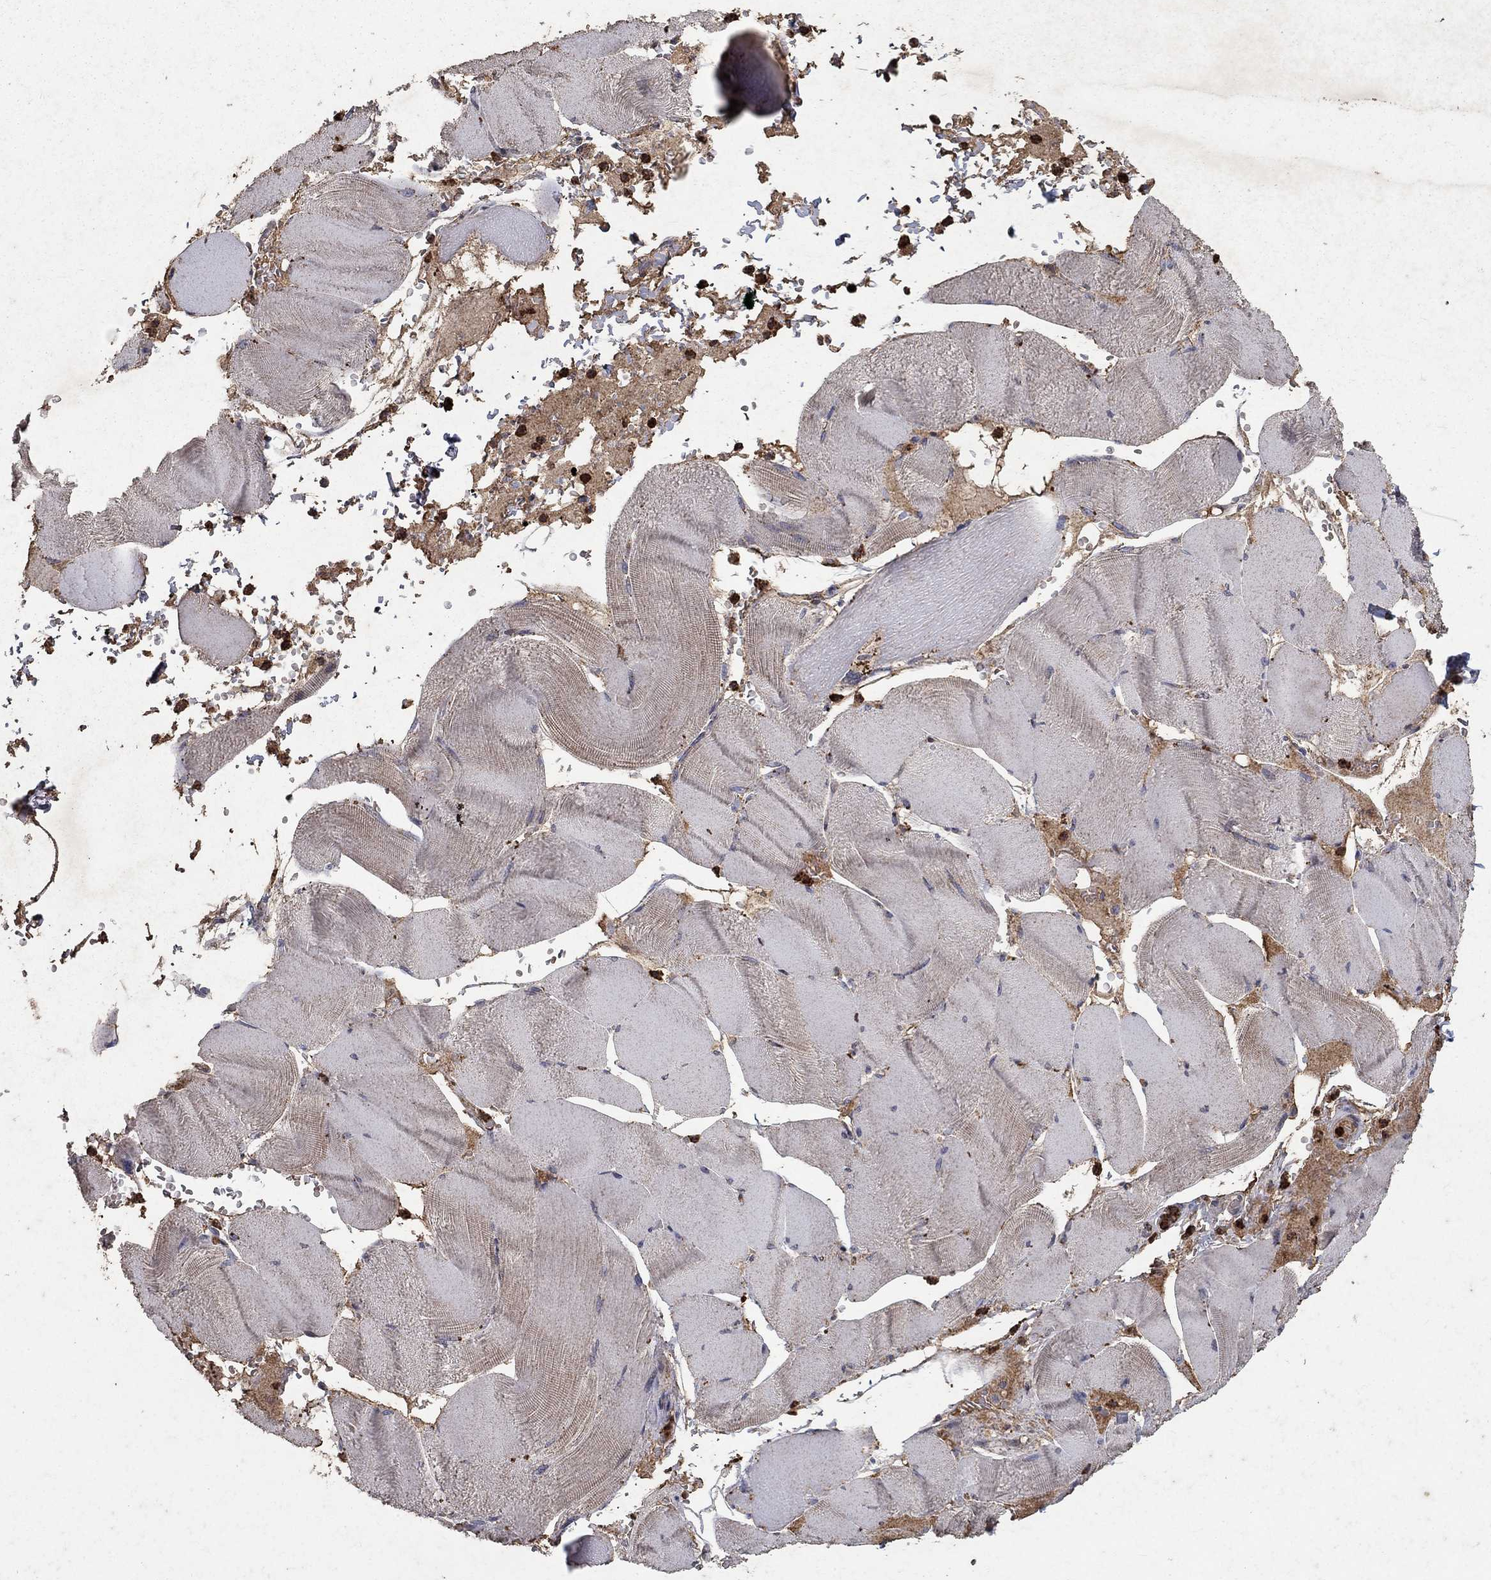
{"staining": {"intensity": "negative", "quantity": "none", "location": "none"}, "tissue": "skeletal muscle", "cell_type": "Myocytes", "image_type": "normal", "snomed": [{"axis": "morphology", "description": "Normal tissue, NOS"}, {"axis": "topography", "description": "Skeletal muscle"}], "caption": "IHC of unremarkable human skeletal muscle exhibits no positivity in myocytes. (DAB immunohistochemistry (IHC), high magnification).", "gene": "CD24", "patient": {"sex": "male", "age": 56}}